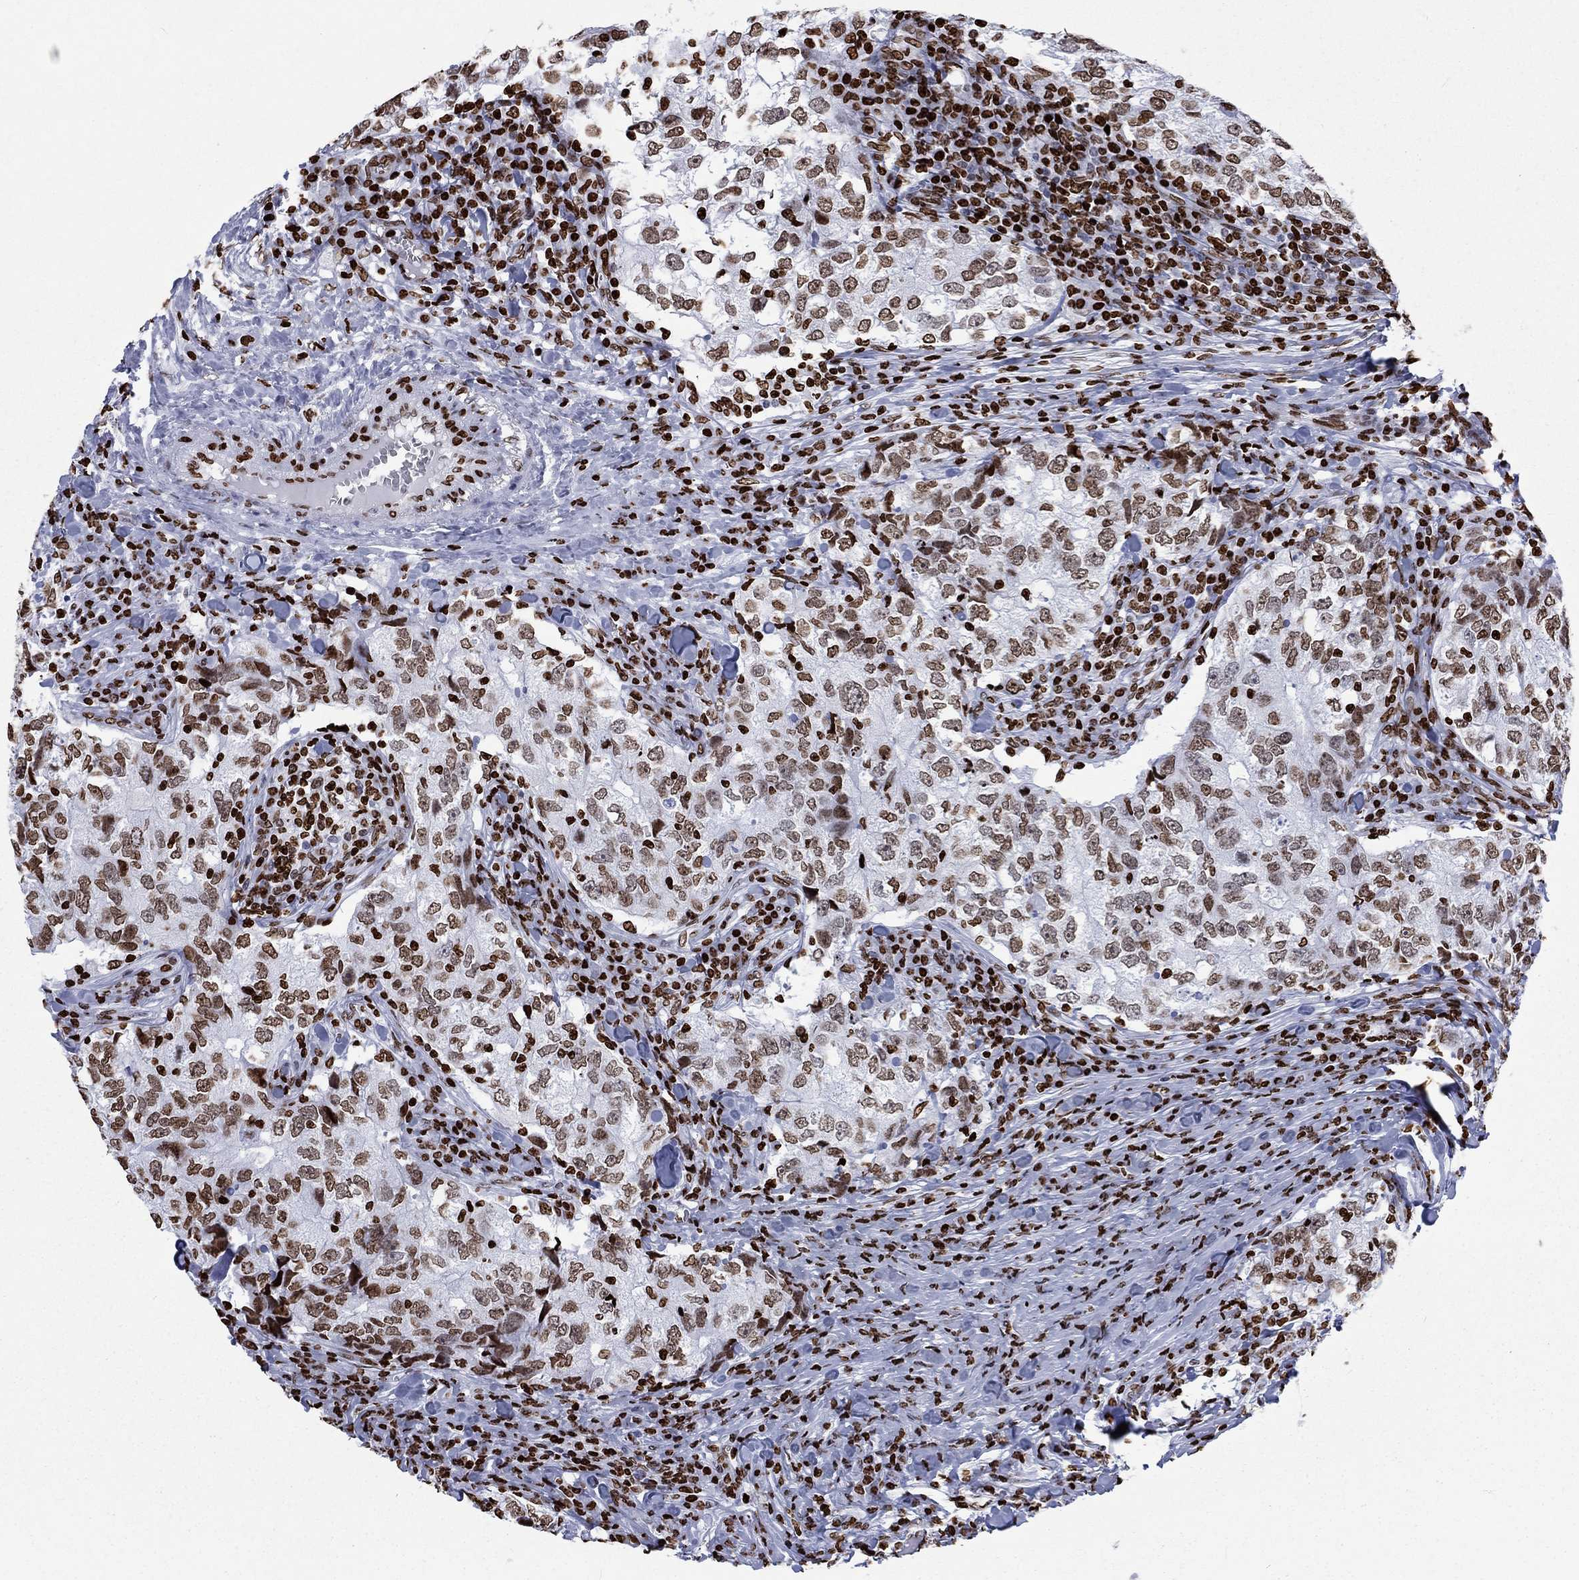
{"staining": {"intensity": "moderate", "quantity": ">75%", "location": "nuclear"}, "tissue": "breast cancer", "cell_type": "Tumor cells", "image_type": "cancer", "snomed": [{"axis": "morphology", "description": "Duct carcinoma"}, {"axis": "topography", "description": "Breast"}], "caption": "Breast cancer tissue shows moderate nuclear positivity in about >75% of tumor cells, visualized by immunohistochemistry.", "gene": "H1-5", "patient": {"sex": "female", "age": 30}}